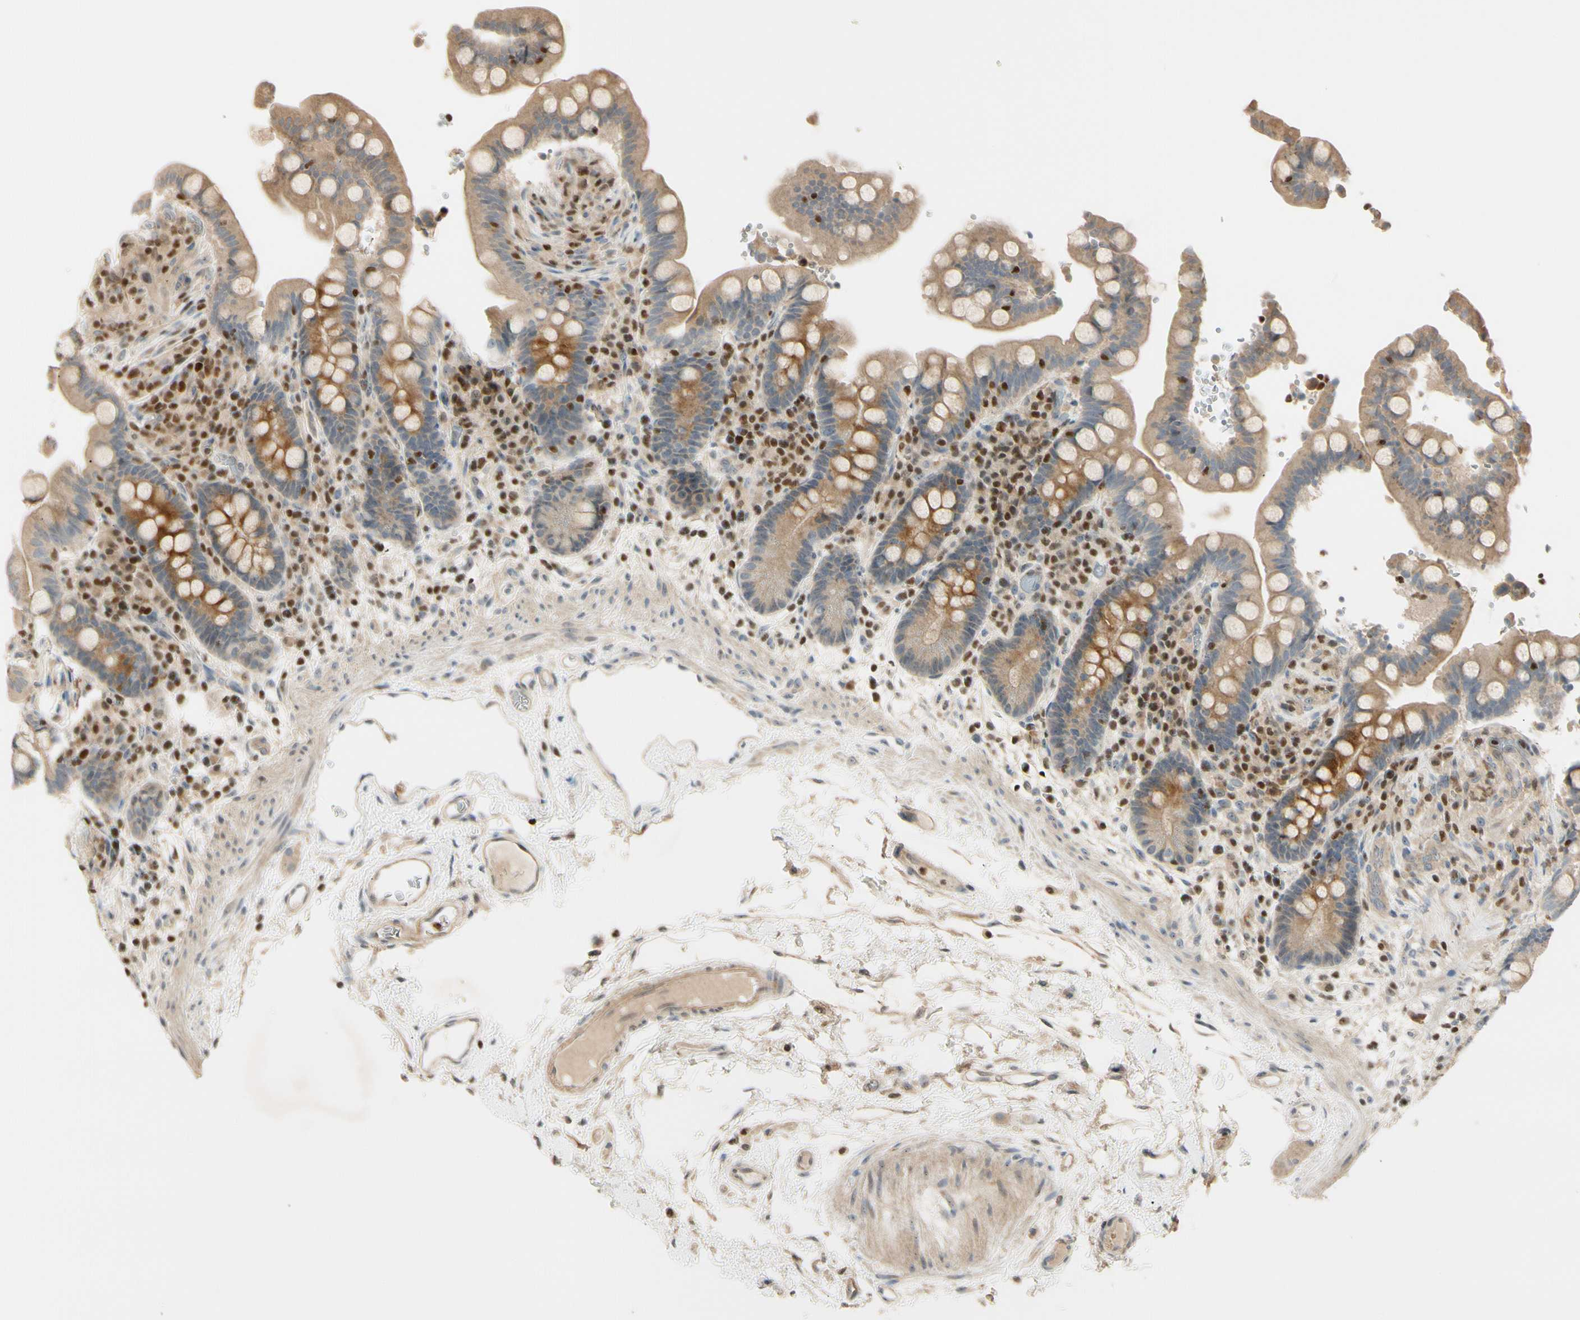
{"staining": {"intensity": "weak", "quantity": ">75%", "location": "cytoplasmic/membranous"}, "tissue": "colon", "cell_type": "Endothelial cells", "image_type": "normal", "snomed": [{"axis": "morphology", "description": "Normal tissue, NOS"}, {"axis": "topography", "description": "Colon"}], "caption": "Endothelial cells display weak cytoplasmic/membranous positivity in approximately >75% of cells in benign colon. Nuclei are stained in blue.", "gene": "NFYA", "patient": {"sex": "male", "age": 73}}